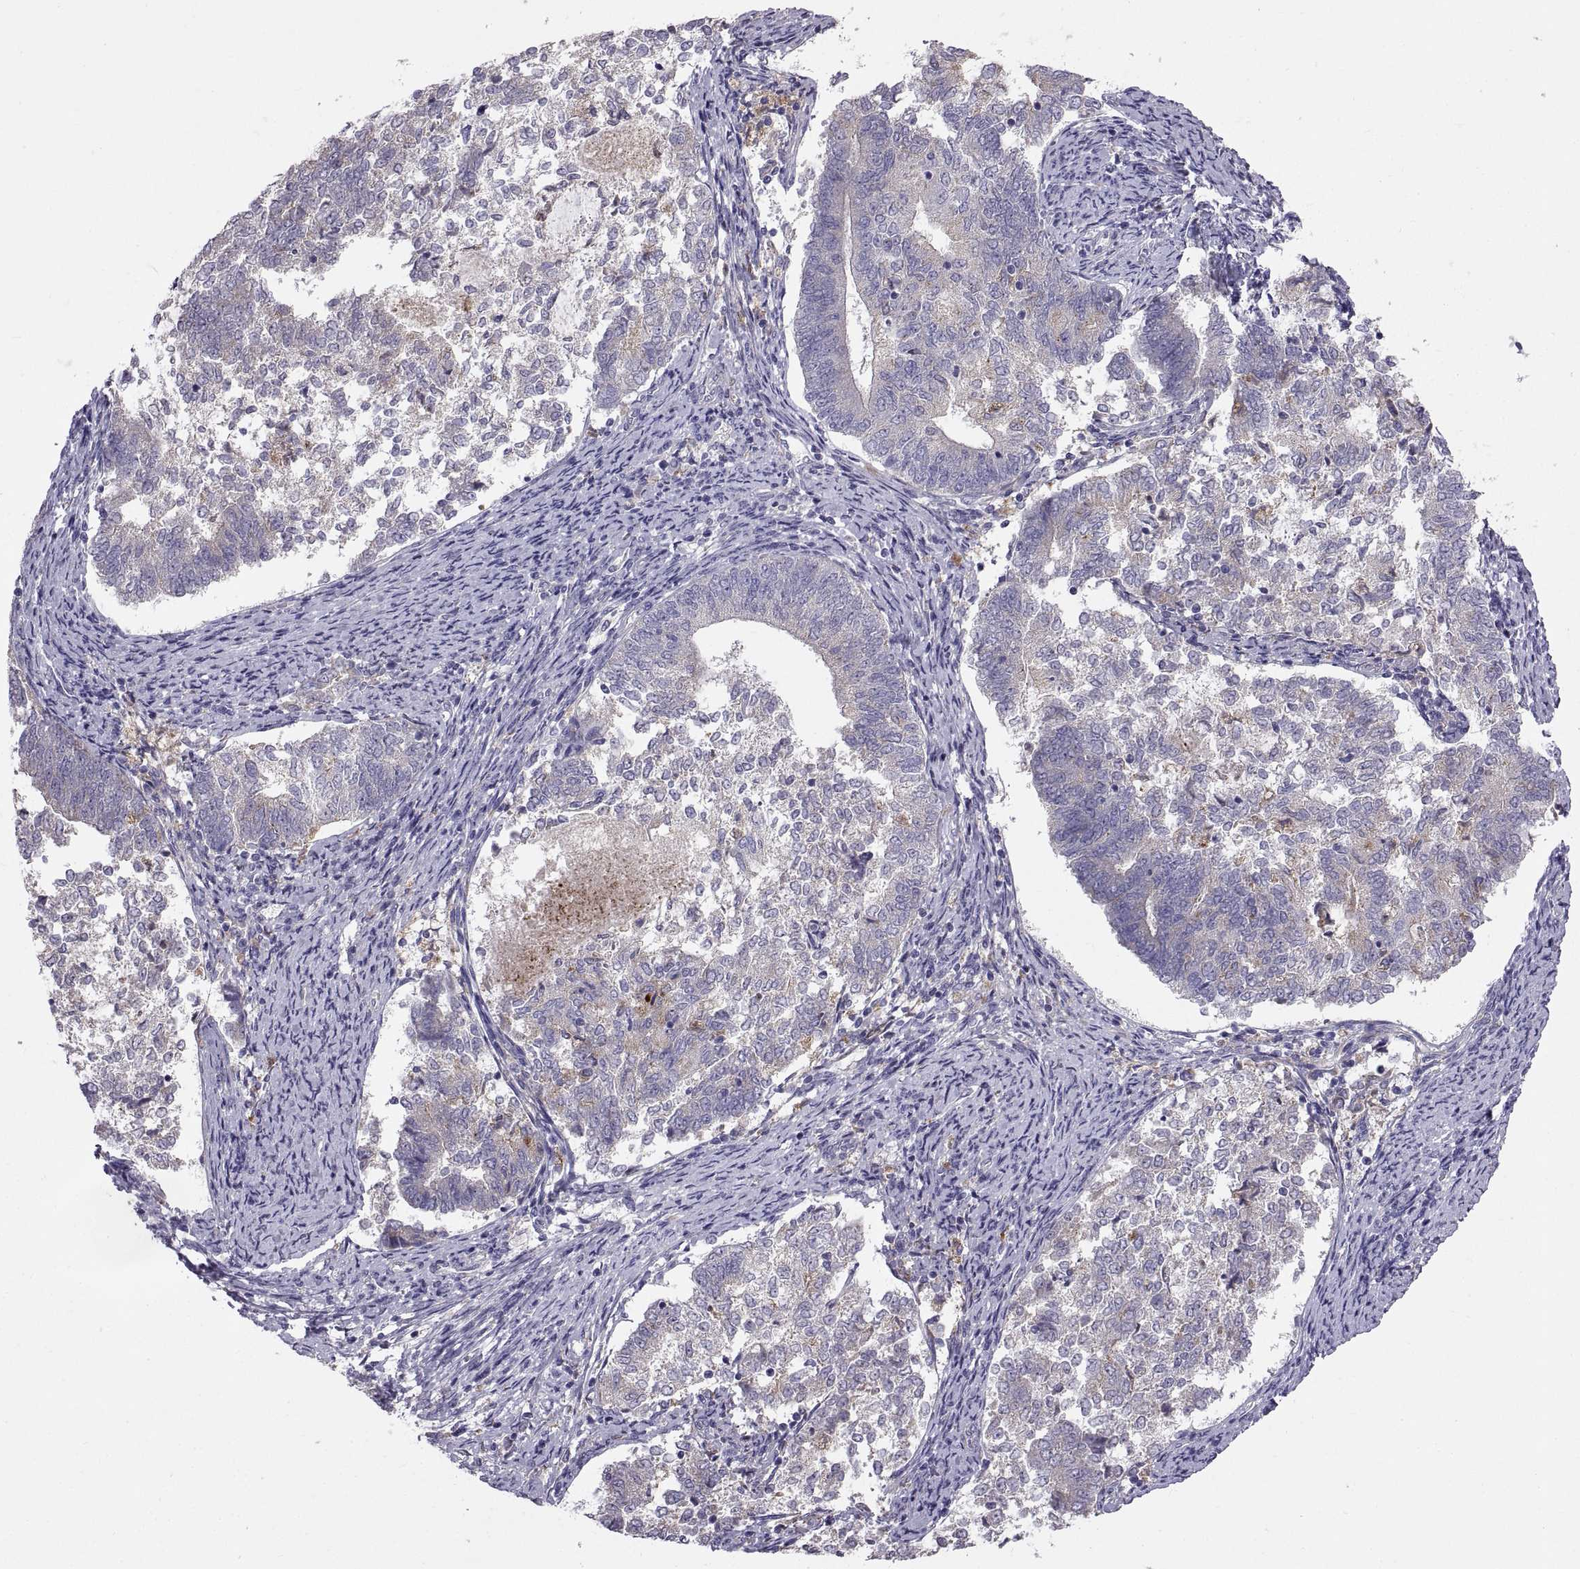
{"staining": {"intensity": "negative", "quantity": "none", "location": "none"}, "tissue": "endometrial cancer", "cell_type": "Tumor cells", "image_type": "cancer", "snomed": [{"axis": "morphology", "description": "Adenocarcinoma, NOS"}, {"axis": "topography", "description": "Endometrium"}], "caption": "Adenocarcinoma (endometrial) was stained to show a protein in brown. There is no significant positivity in tumor cells.", "gene": "ARSL", "patient": {"sex": "female", "age": 65}}